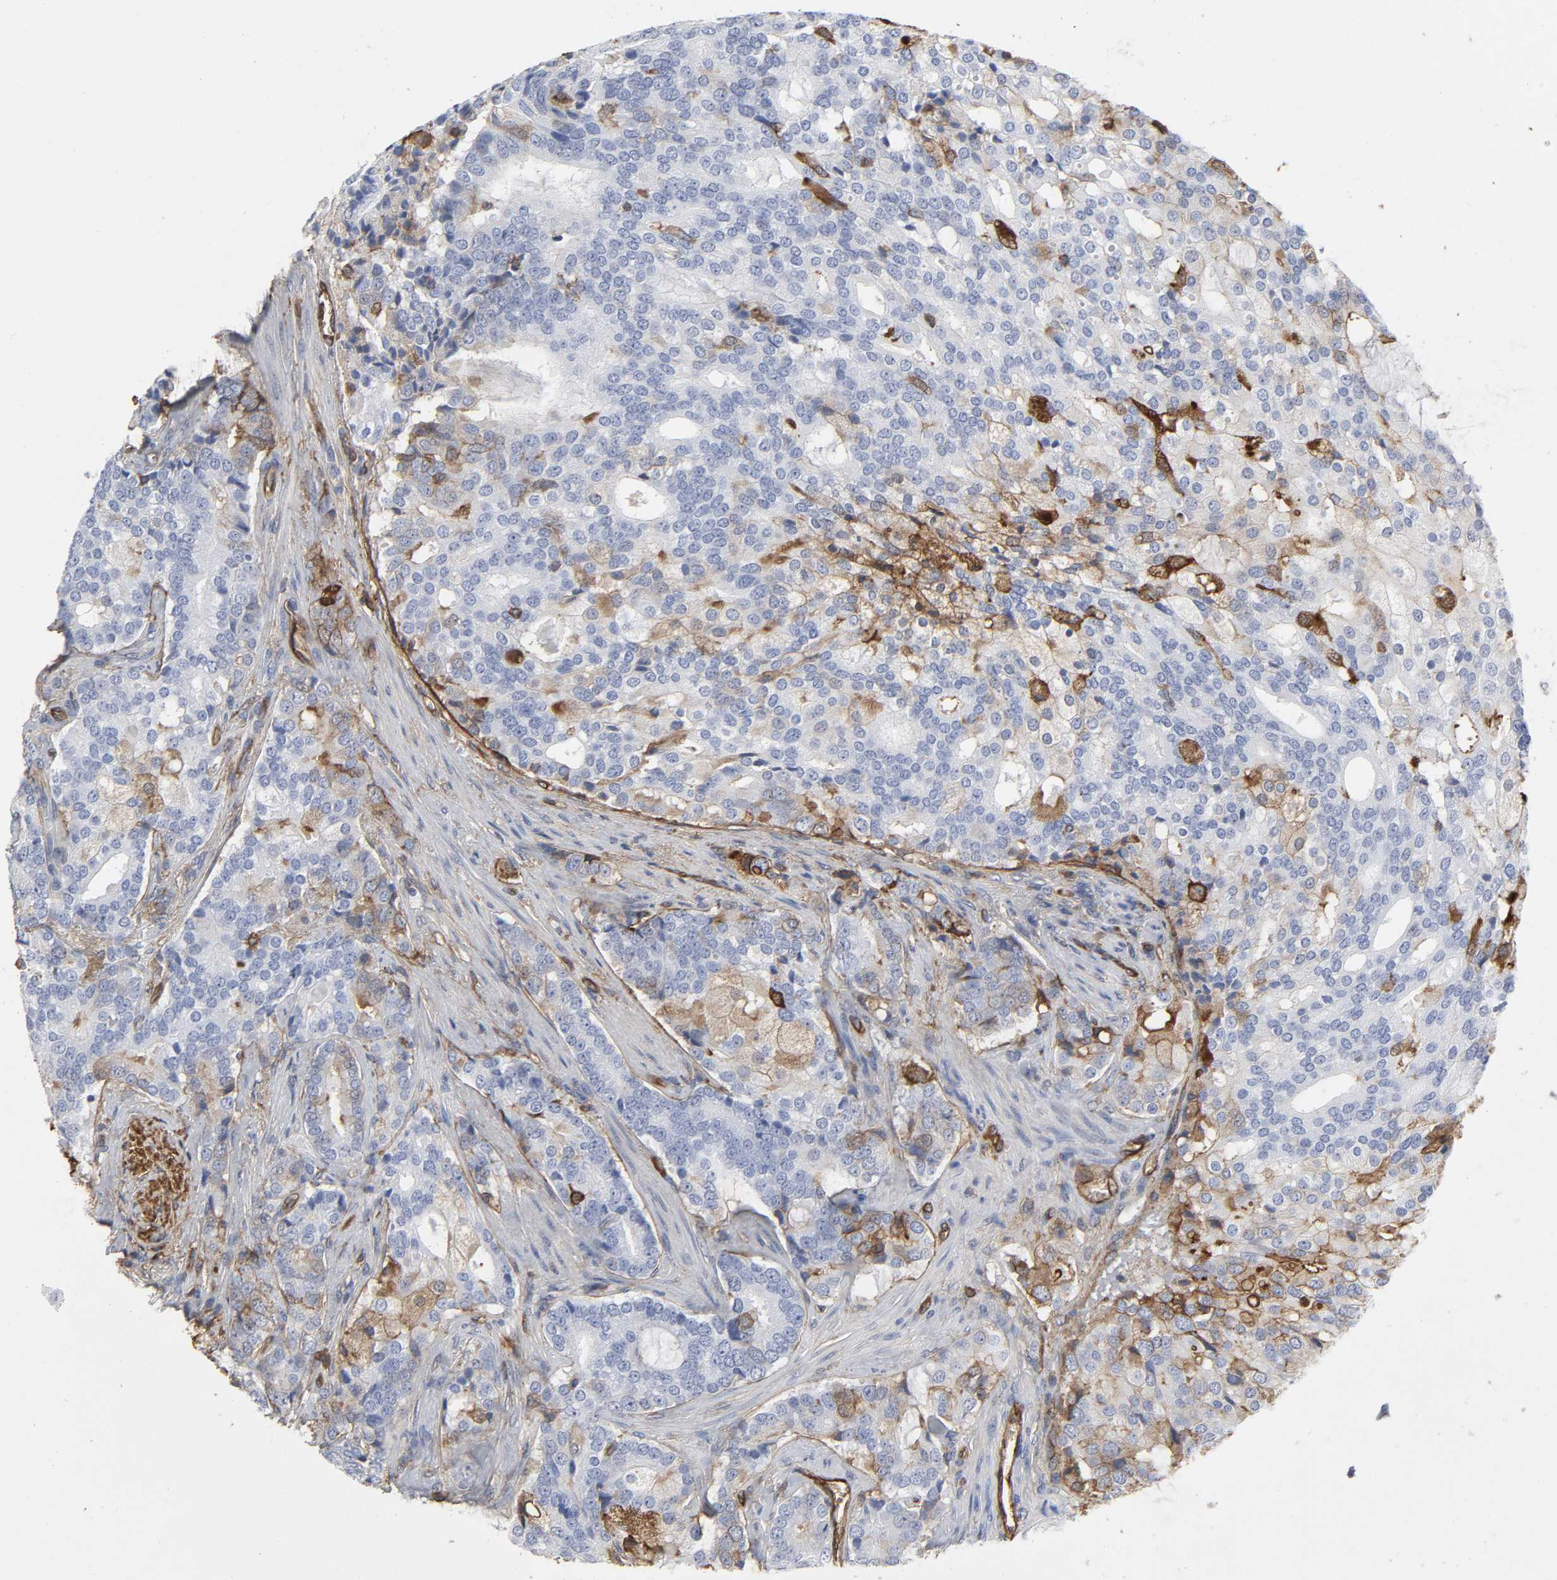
{"staining": {"intensity": "moderate", "quantity": "<25%", "location": "cytoplasmic/membranous"}, "tissue": "prostate cancer", "cell_type": "Tumor cells", "image_type": "cancer", "snomed": [{"axis": "morphology", "description": "Adenocarcinoma, Low grade"}, {"axis": "topography", "description": "Prostate"}], "caption": "An image of prostate cancer (low-grade adenocarcinoma) stained for a protein displays moderate cytoplasmic/membranous brown staining in tumor cells.", "gene": "ANXA2", "patient": {"sex": "male", "age": 58}}